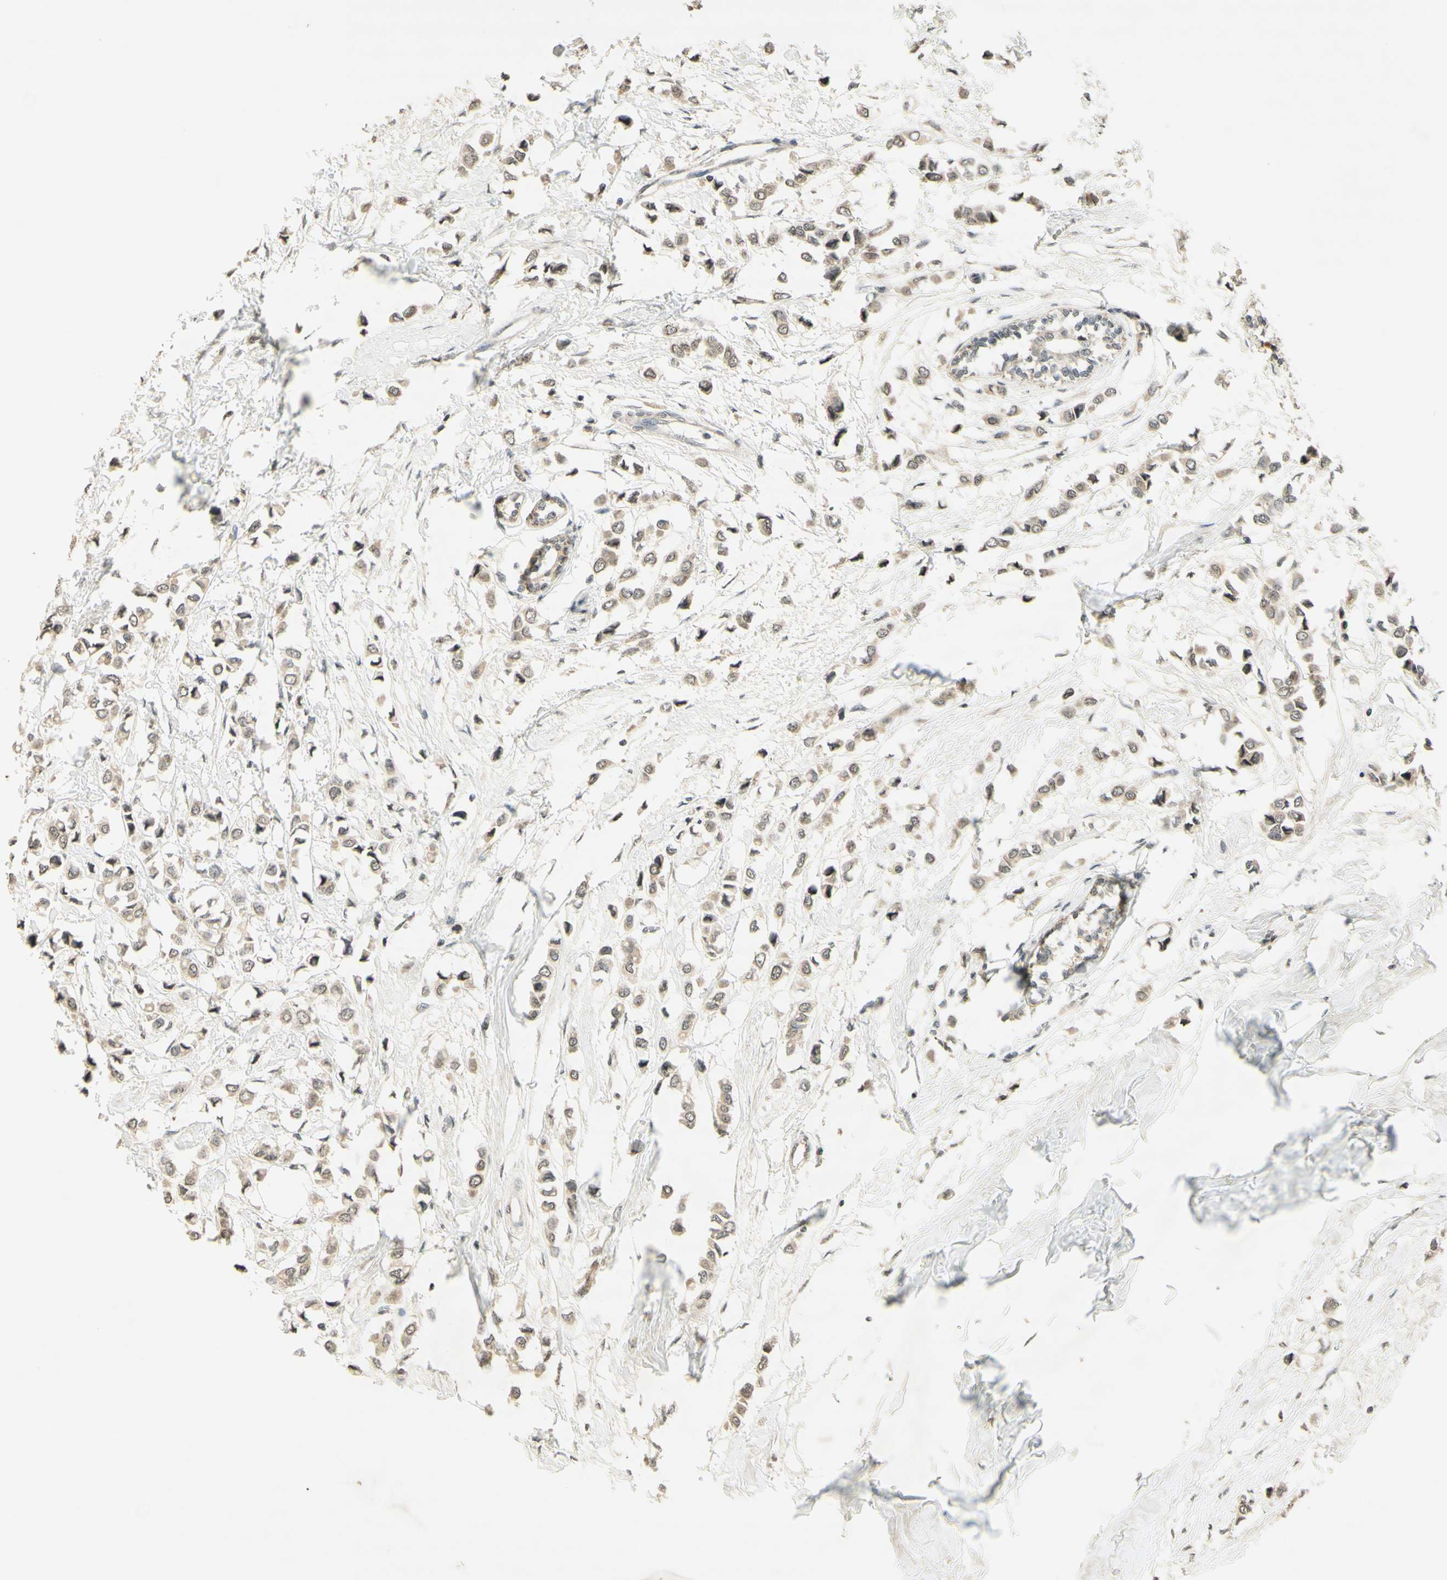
{"staining": {"intensity": "weak", "quantity": ">75%", "location": "cytoplasmic/membranous"}, "tissue": "breast cancer", "cell_type": "Tumor cells", "image_type": "cancer", "snomed": [{"axis": "morphology", "description": "Lobular carcinoma"}, {"axis": "topography", "description": "Breast"}], "caption": "Immunohistochemical staining of human breast lobular carcinoma shows weak cytoplasmic/membranous protein staining in approximately >75% of tumor cells. (Stains: DAB (3,3'-diaminobenzidine) in brown, nuclei in blue, Microscopy: brightfield microscopy at high magnification).", "gene": "GLI1", "patient": {"sex": "female", "age": 51}}